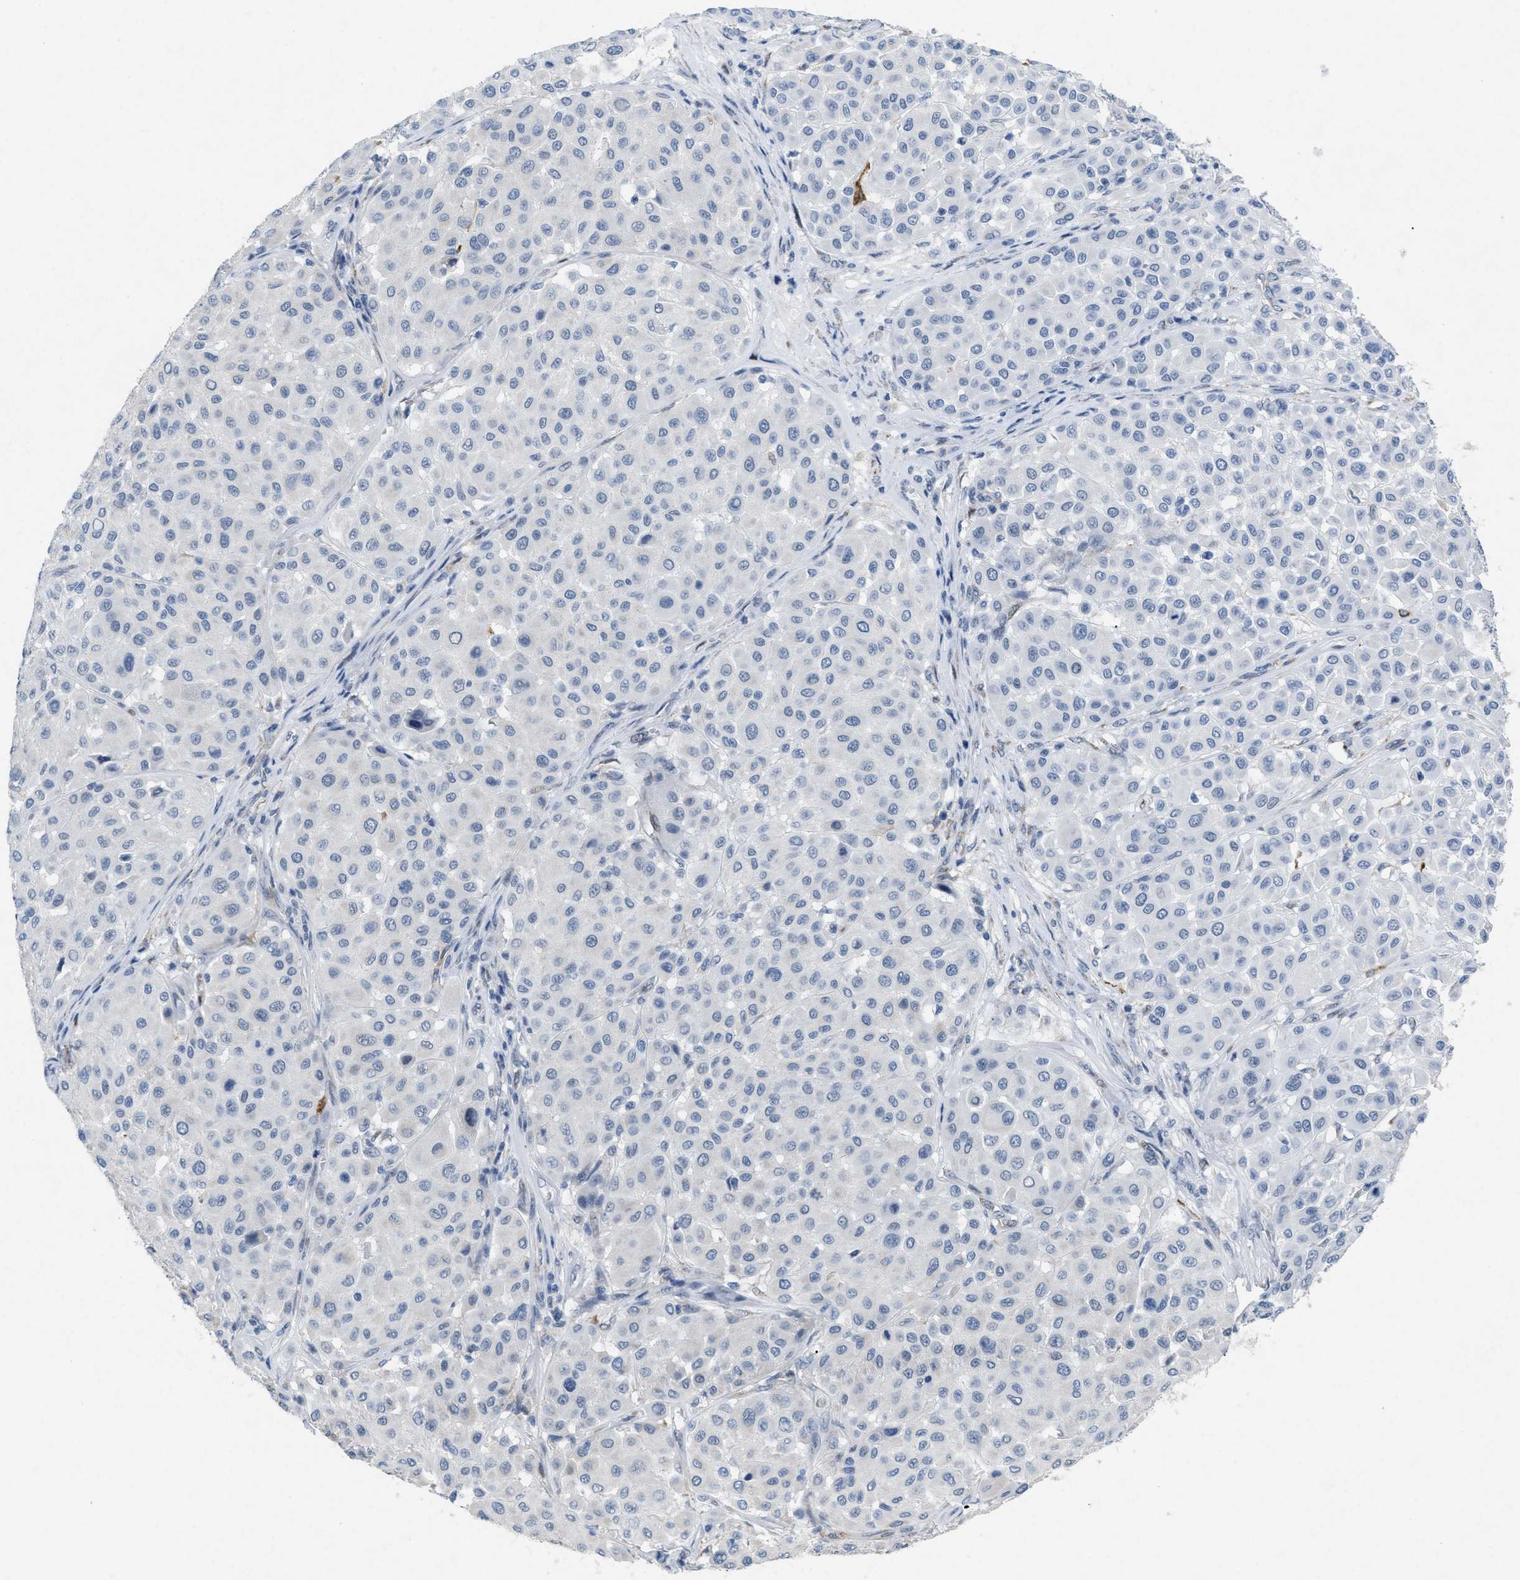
{"staining": {"intensity": "negative", "quantity": "none", "location": "none"}, "tissue": "melanoma", "cell_type": "Tumor cells", "image_type": "cancer", "snomed": [{"axis": "morphology", "description": "Malignant melanoma, Metastatic site"}, {"axis": "topography", "description": "Soft tissue"}], "caption": "Malignant melanoma (metastatic site) was stained to show a protein in brown. There is no significant staining in tumor cells.", "gene": "TASOR", "patient": {"sex": "male", "age": 41}}